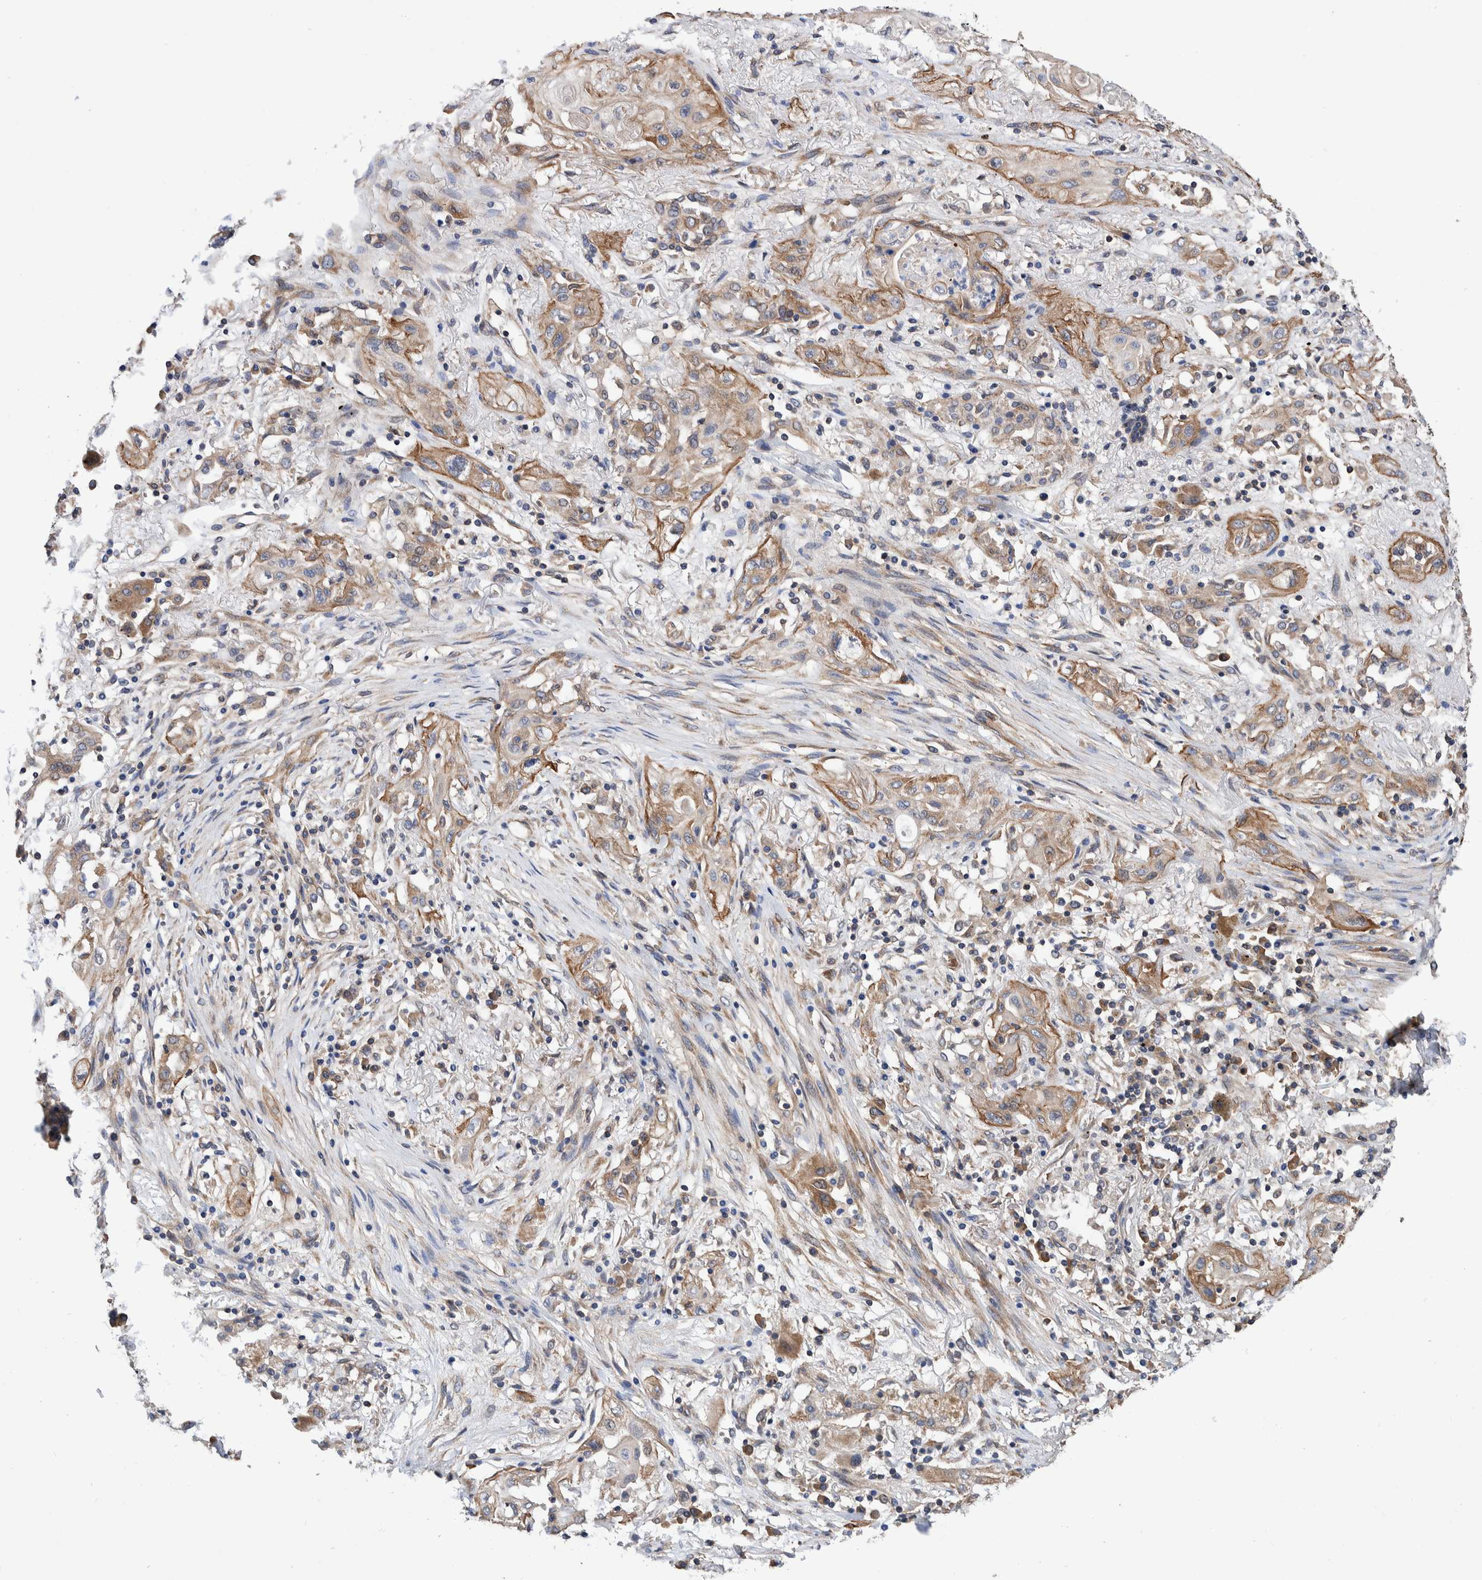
{"staining": {"intensity": "weak", "quantity": "25%-75%", "location": "cytoplasmic/membranous"}, "tissue": "lung cancer", "cell_type": "Tumor cells", "image_type": "cancer", "snomed": [{"axis": "morphology", "description": "Squamous cell carcinoma, NOS"}, {"axis": "topography", "description": "Lung"}], "caption": "Lung cancer (squamous cell carcinoma) was stained to show a protein in brown. There is low levels of weak cytoplasmic/membranous positivity in approximately 25%-75% of tumor cells. The staining is performed using DAB brown chromogen to label protein expression. The nuclei are counter-stained blue using hematoxylin.", "gene": "SLC45A4", "patient": {"sex": "female", "age": 47}}